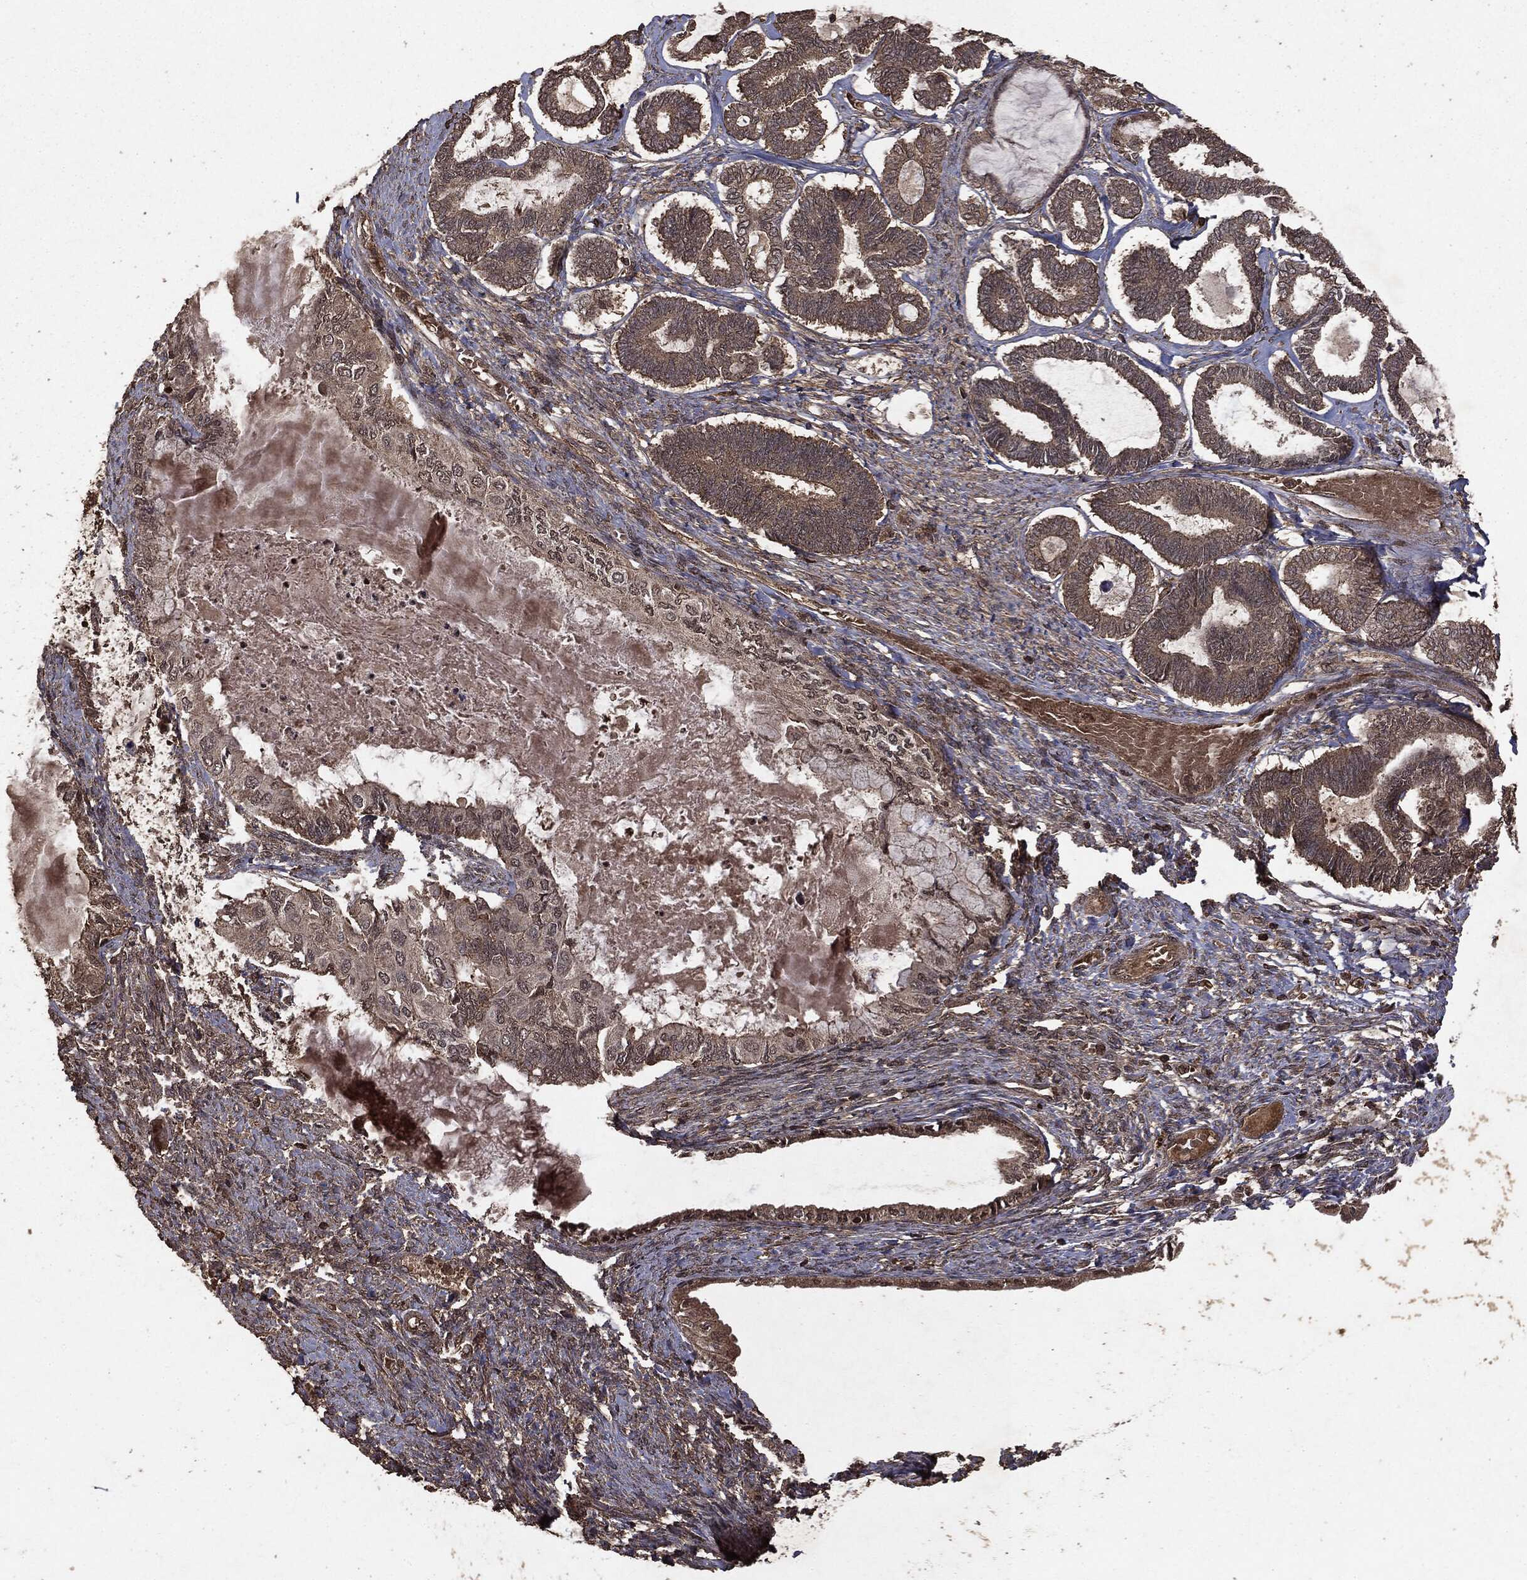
{"staining": {"intensity": "weak", "quantity": ">75%", "location": "cytoplasmic/membranous"}, "tissue": "ovarian cancer", "cell_type": "Tumor cells", "image_type": "cancer", "snomed": [{"axis": "morphology", "description": "Carcinoma, endometroid"}, {"axis": "topography", "description": "Ovary"}], "caption": "Ovarian endometroid carcinoma stained with immunohistochemistry demonstrates weak cytoplasmic/membranous positivity in about >75% of tumor cells.", "gene": "NME1", "patient": {"sex": "female", "age": 70}}